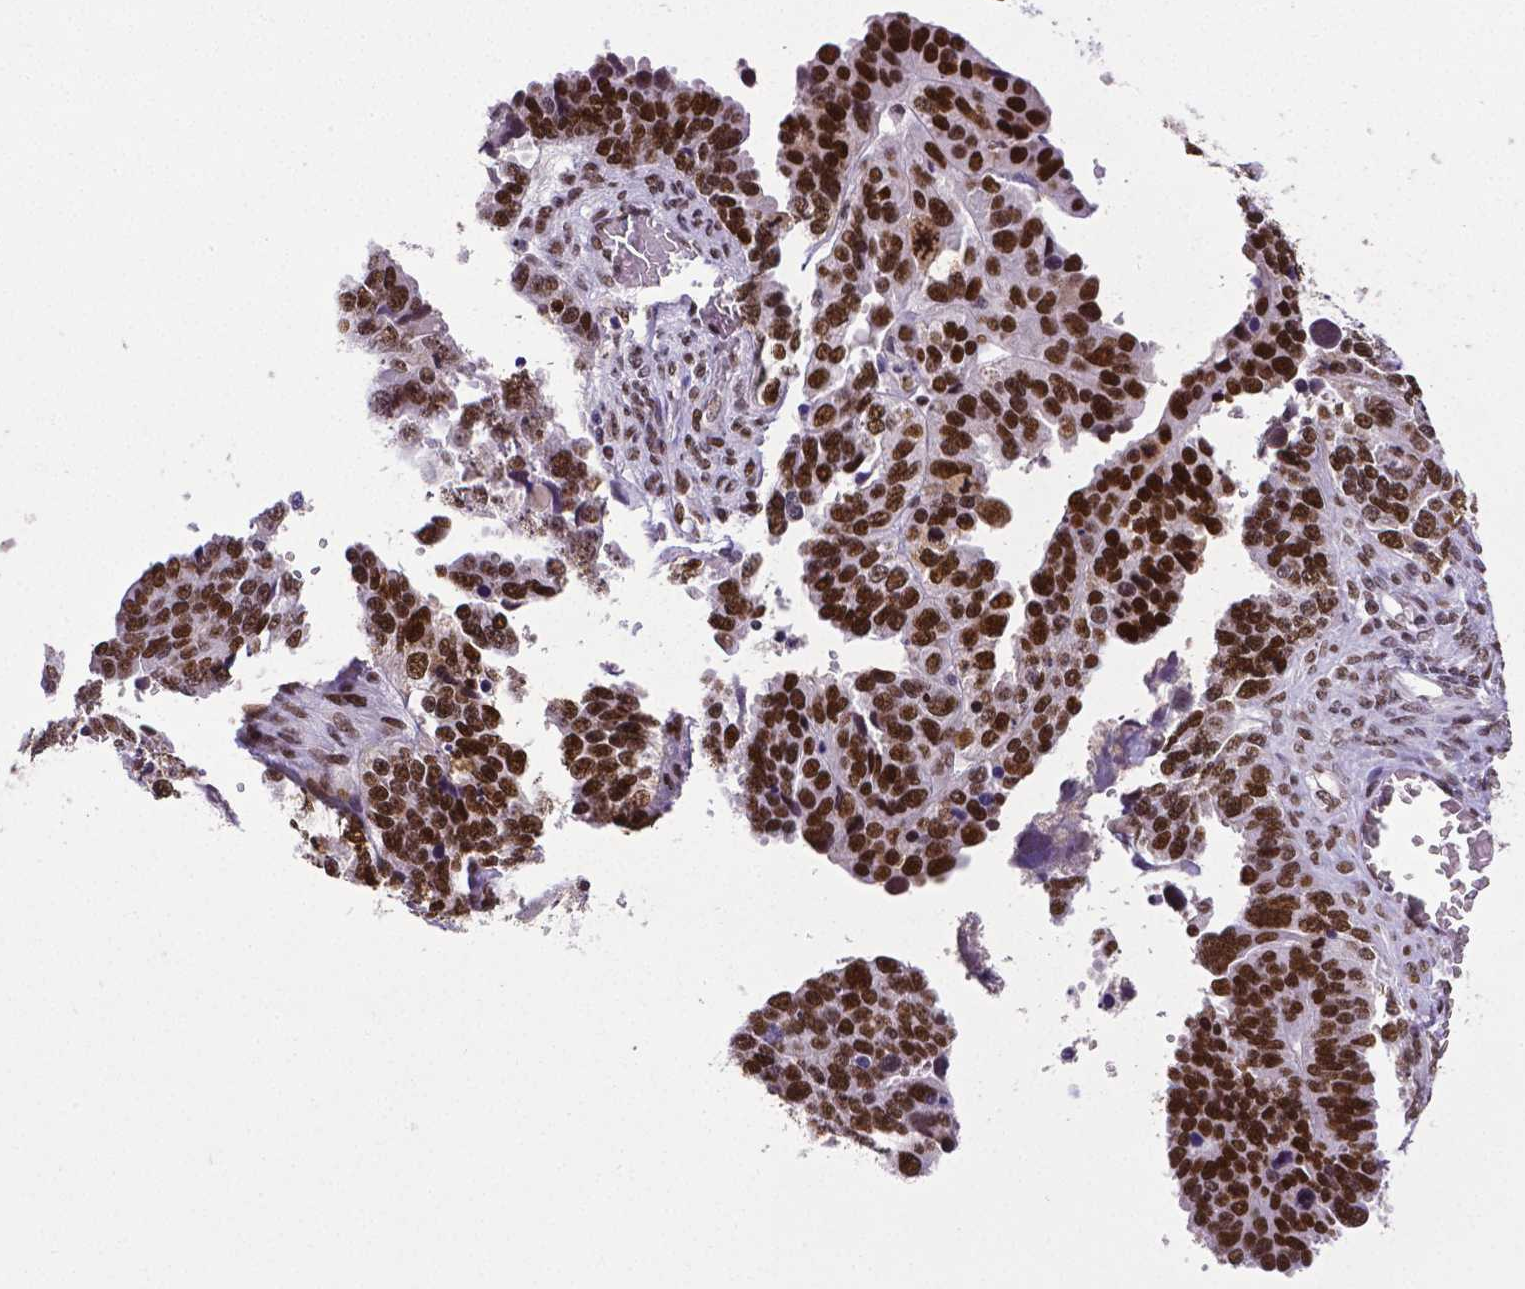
{"staining": {"intensity": "strong", "quantity": ">75%", "location": "nuclear"}, "tissue": "ovarian cancer", "cell_type": "Tumor cells", "image_type": "cancer", "snomed": [{"axis": "morphology", "description": "Cystadenocarcinoma, serous, NOS"}, {"axis": "topography", "description": "Ovary"}], "caption": "IHC (DAB) staining of human ovarian cancer exhibits strong nuclear protein expression in approximately >75% of tumor cells. (Brightfield microscopy of DAB IHC at high magnification).", "gene": "REST", "patient": {"sex": "female", "age": 76}}